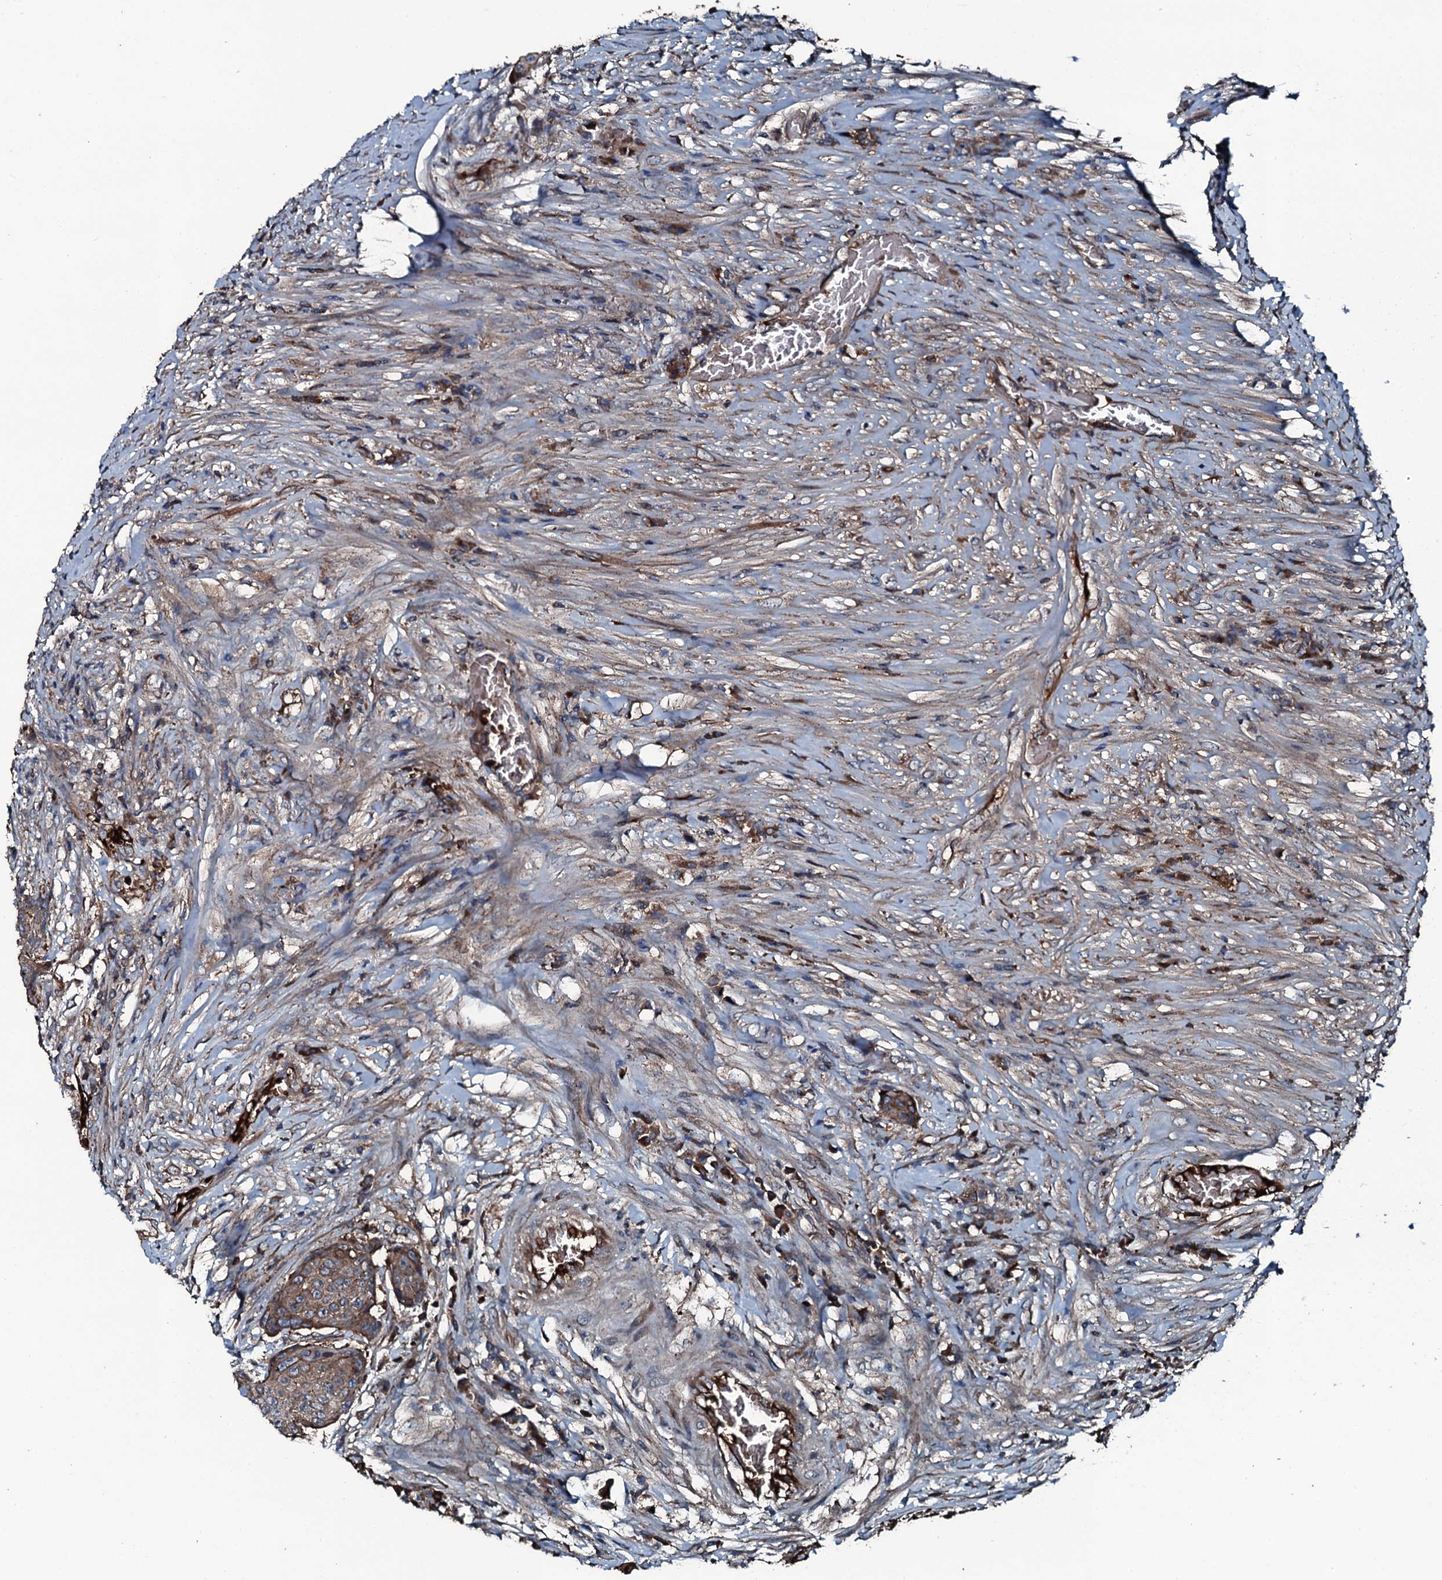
{"staining": {"intensity": "moderate", "quantity": ">75%", "location": "cytoplasmic/membranous"}, "tissue": "urothelial cancer", "cell_type": "Tumor cells", "image_type": "cancer", "snomed": [{"axis": "morphology", "description": "Urothelial carcinoma, High grade"}, {"axis": "topography", "description": "Urinary bladder"}], "caption": "Protein staining of high-grade urothelial carcinoma tissue shows moderate cytoplasmic/membranous expression in approximately >75% of tumor cells.", "gene": "TRIM7", "patient": {"sex": "female", "age": 63}}